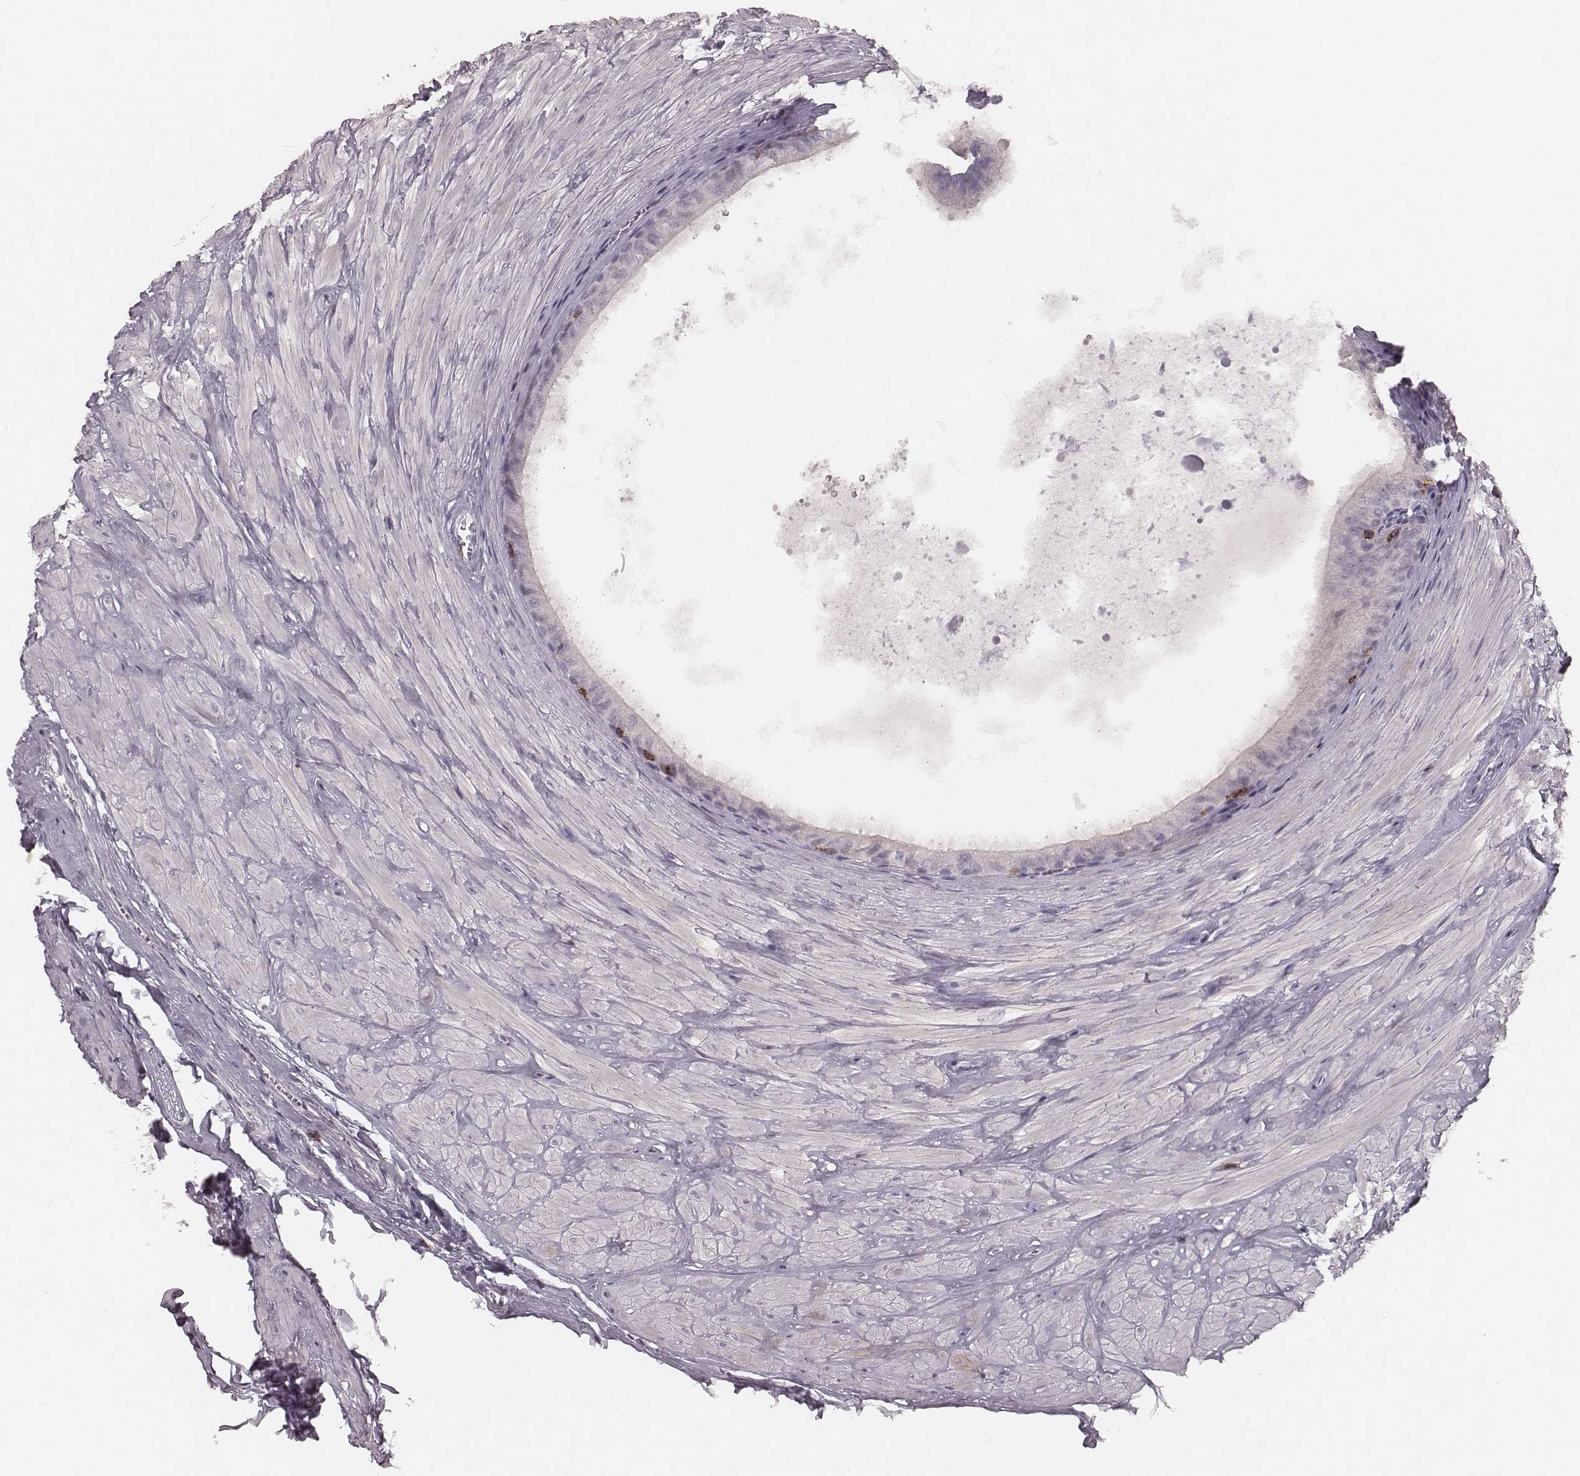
{"staining": {"intensity": "negative", "quantity": "none", "location": "none"}, "tissue": "epididymis", "cell_type": "Glandular cells", "image_type": "normal", "snomed": [{"axis": "morphology", "description": "Normal tissue, NOS"}, {"axis": "topography", "description": "Epididymis"}], "caption": "Histopathology image shows no significant protein staining in glandular cells of normal epididymis. (IHC, brightfield microscopy, high magnification).", "gene": "CD8A", "patient": {"sex": "male", "age": 37}}